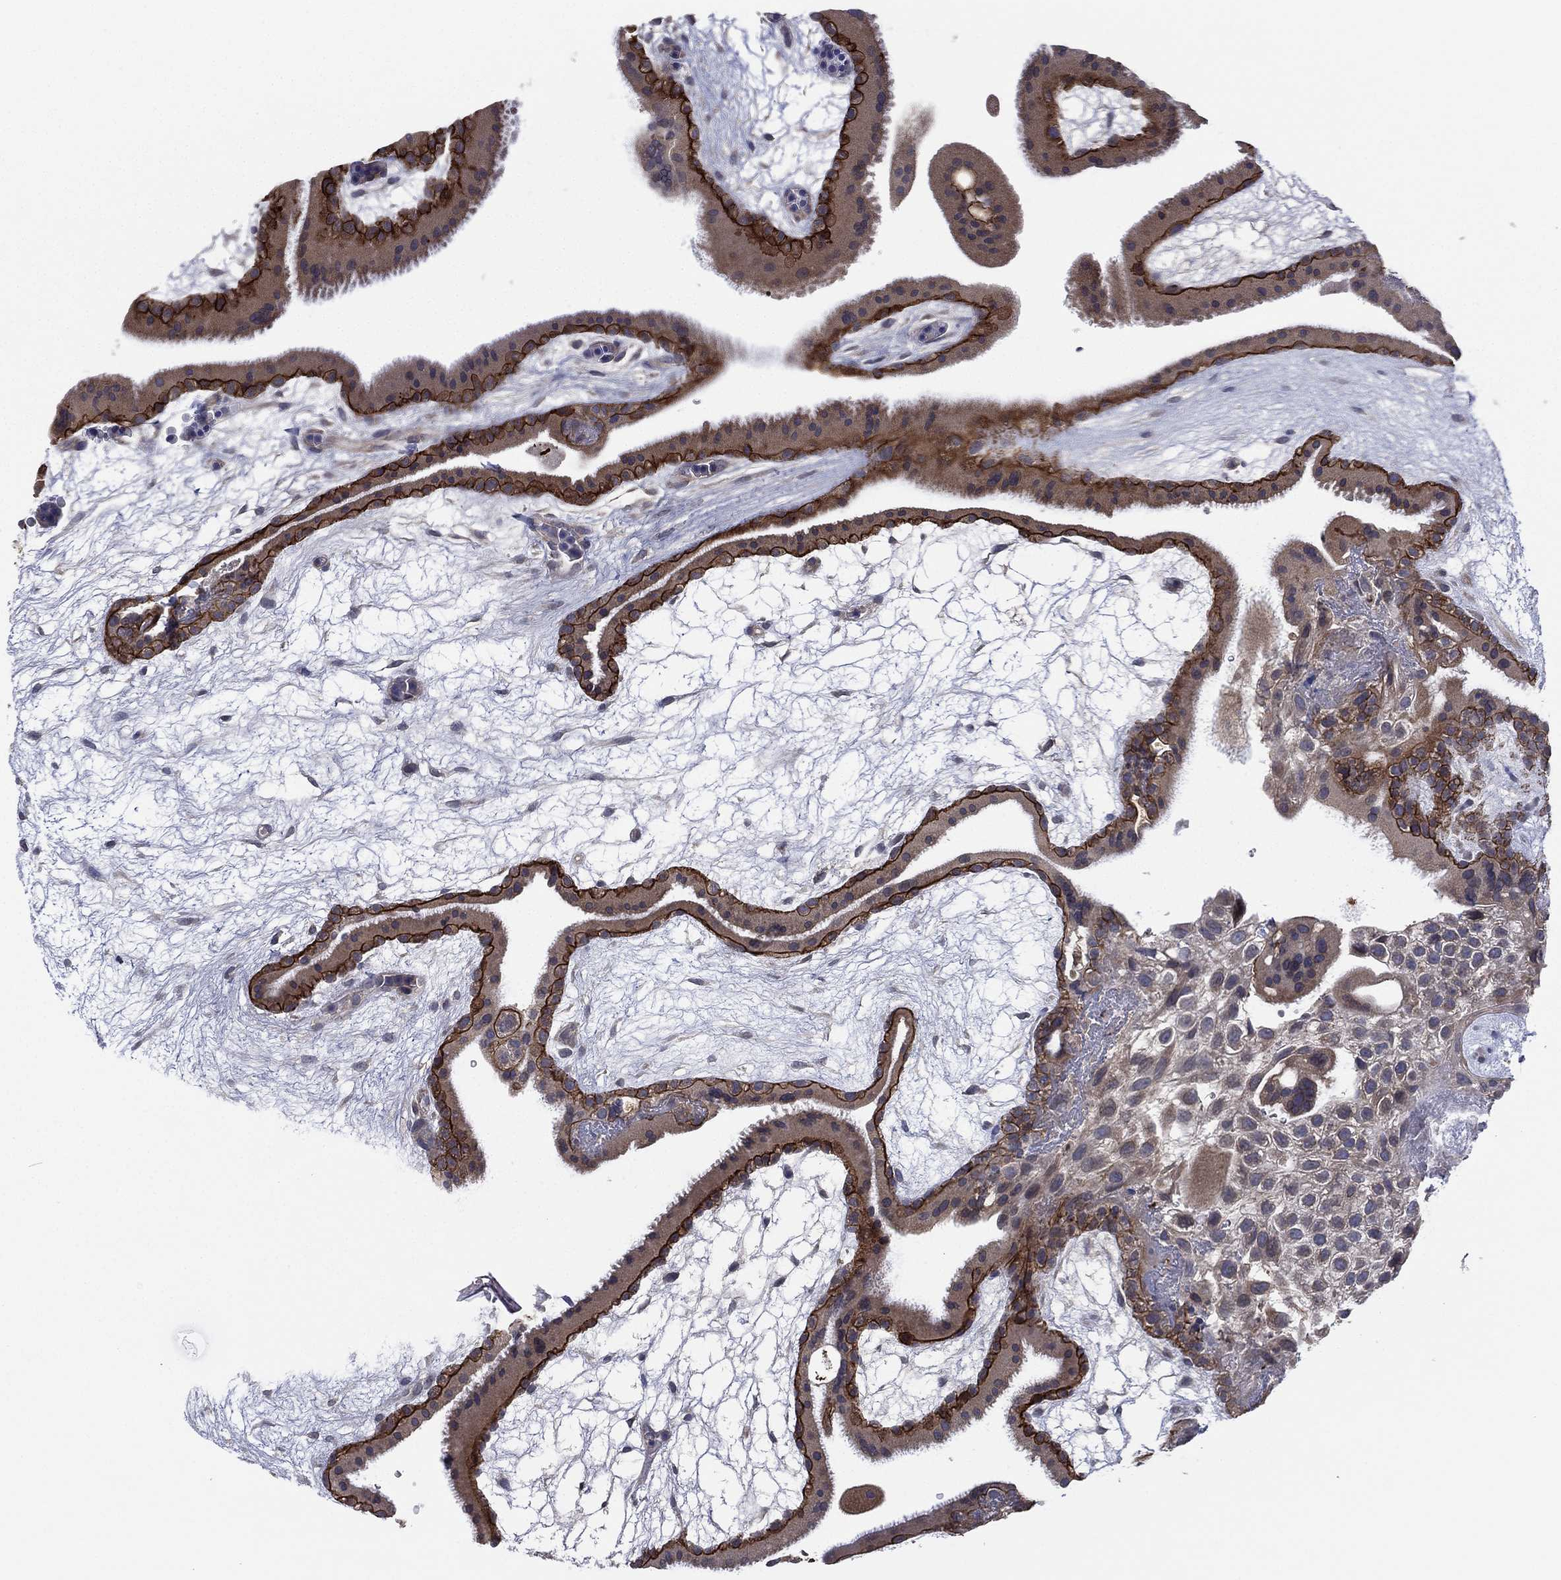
{"staining": {"intensity": "negative", "quantity": "none", "location": "none"}, "tissue": "placenta", "cell_type": "Decidual cells", "image_type": "normal", "snomed": [{"axis": "morphology", "description": "Normal tissue, NOS"}, {"axis": "topography", "description": "Placenta"}], "caption": "Placenta stained for a protein using IHC exhibits no staining decidual cells.", "gene": "MPP7", "patient": {"sex": "female", "age": 19}}